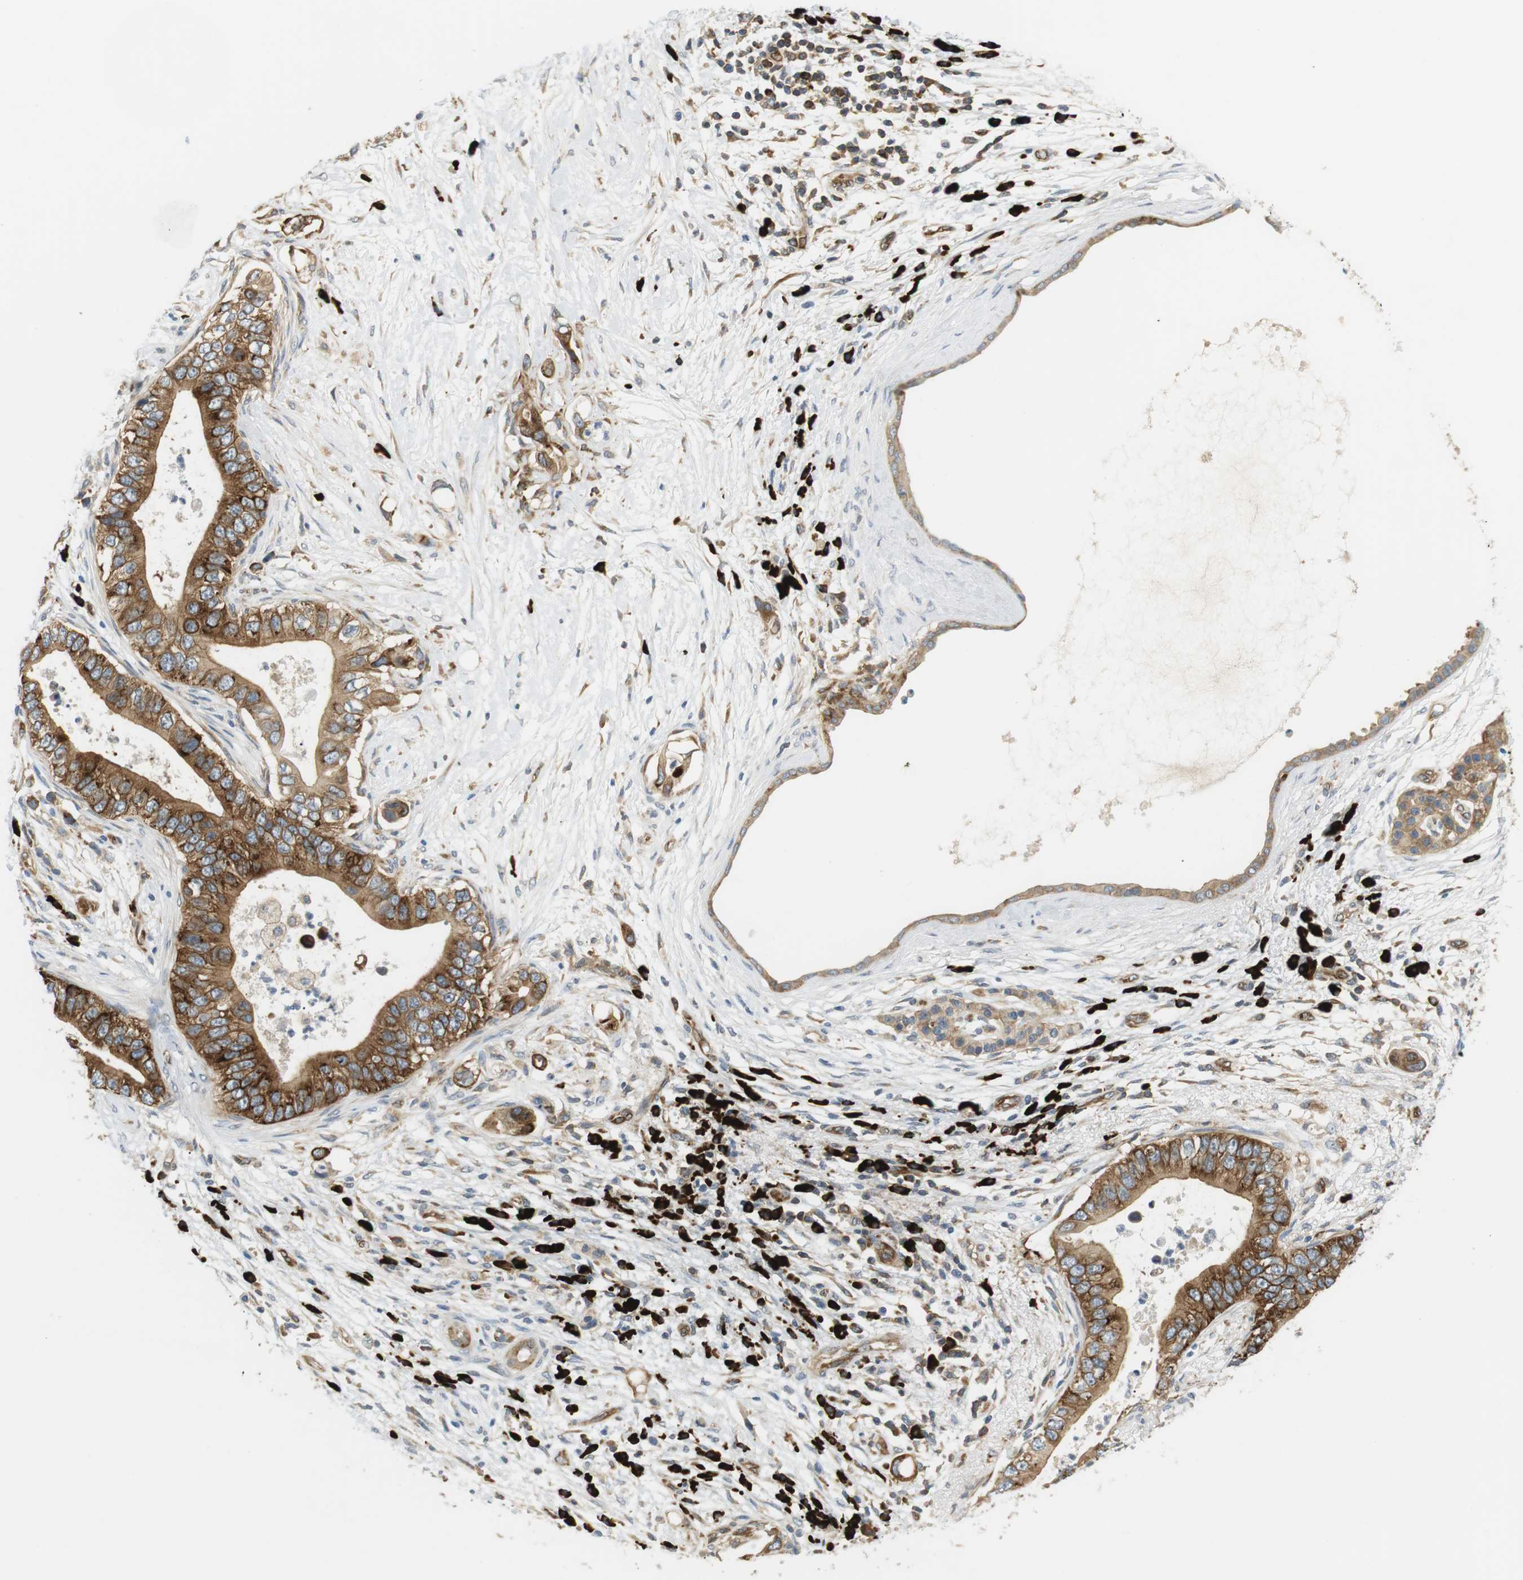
{"staining": {"intensity": "moderate", "quantity": ">75%", "location": "cytoplasmic/membranous"}, "tissue": "pancreatic cancer", "cell_type": "Tumor cells", "image_type": "cancer", "snomed": [{"axis": "morphology", "description": "Adenocarcinoma, NOS"}, {"axis": "topography", "description": "Pancreas"}], "caption": "A brown stain shows moderate cytoplasmic/membranous staining of a protein in human pancreatic cancer (adenocarcinoma) tumor cells. (DAB = brown stain, brightfield microscopy at high magnification).", "gene": "TMEM200A", "patient": {"sex": "male", "age": 77}}